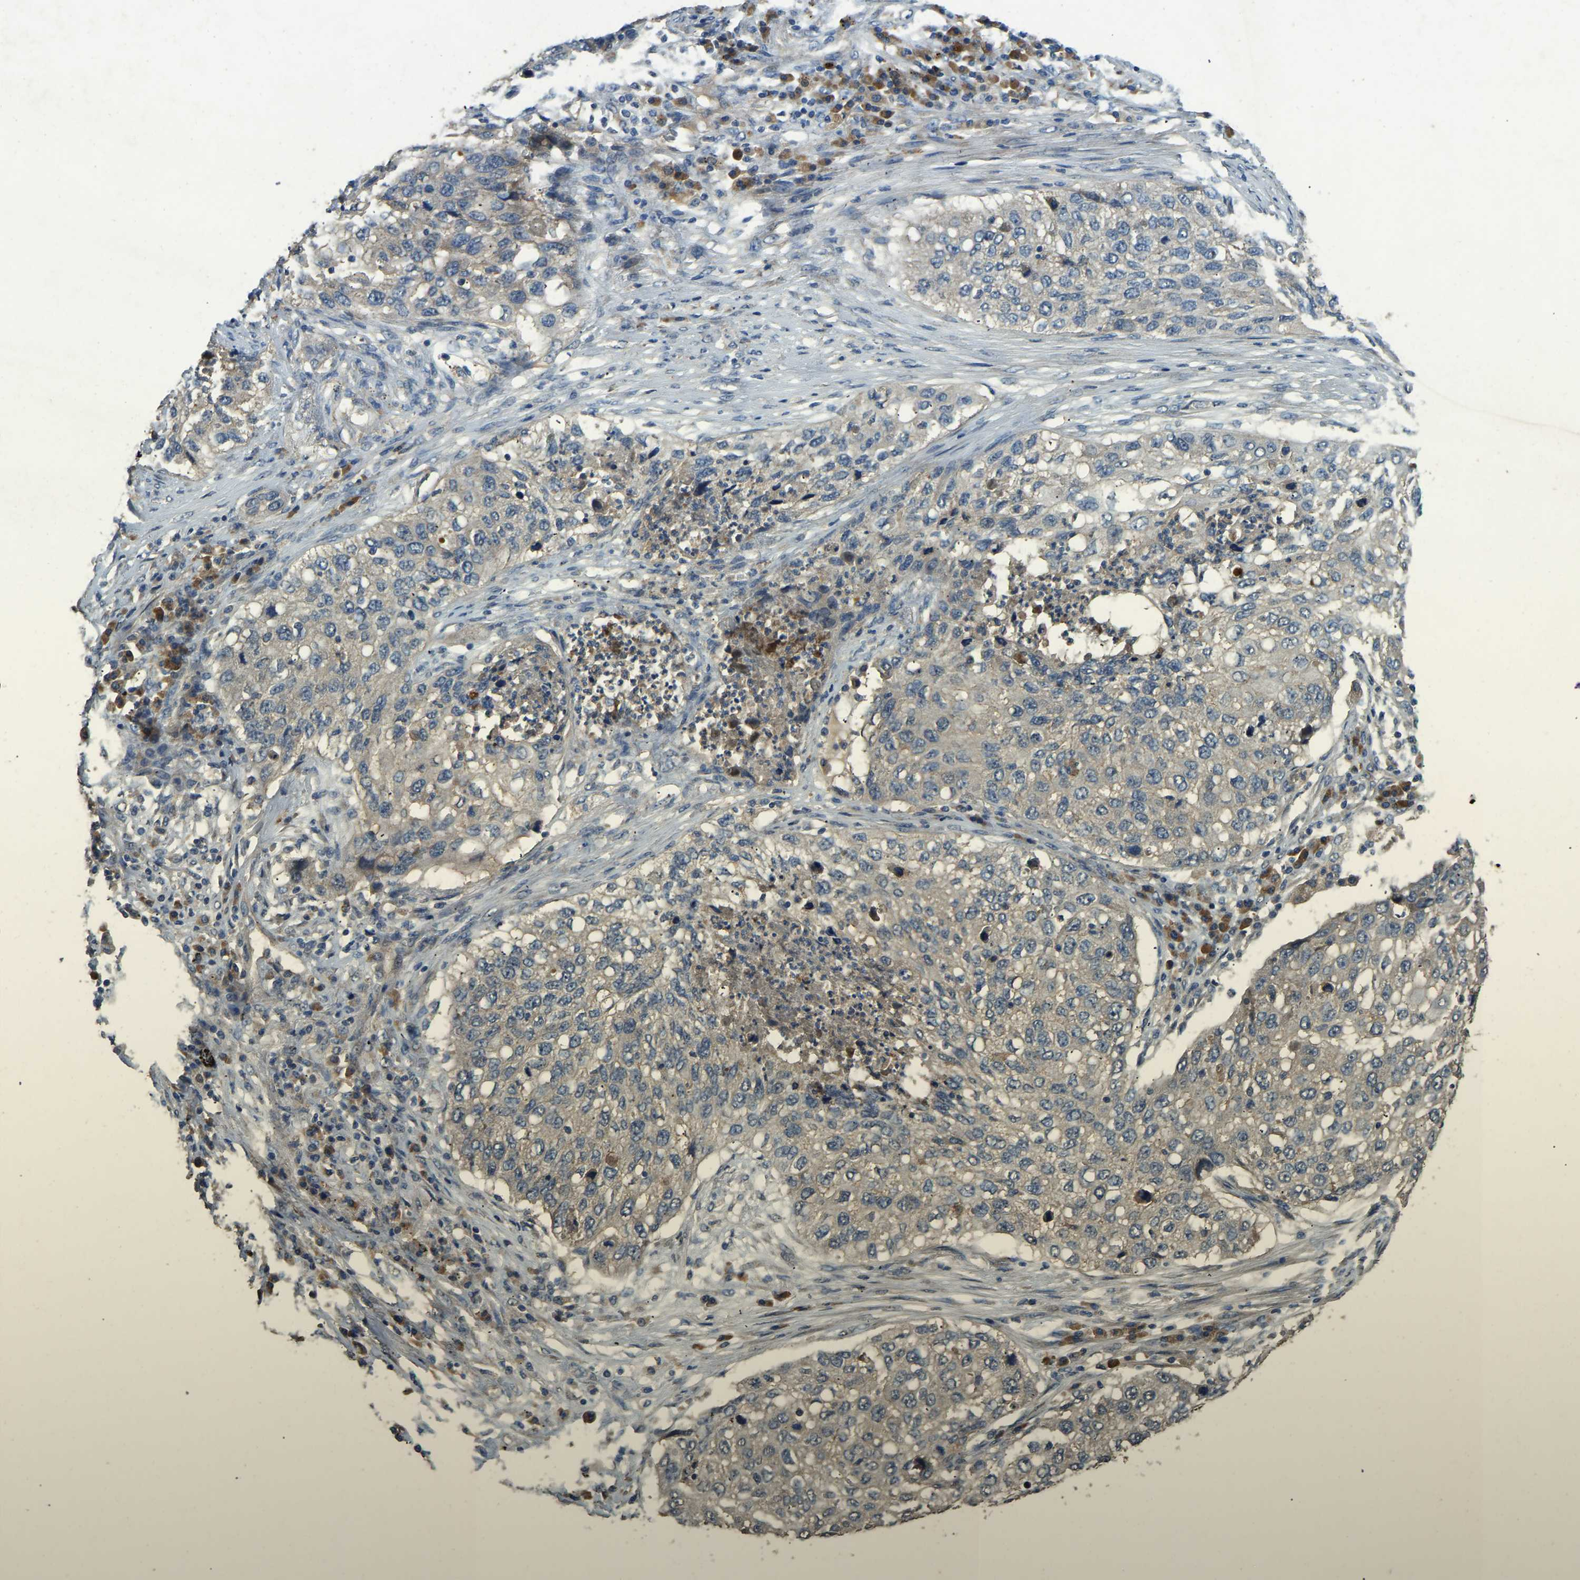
{"staining": {"intensity": "negative", "quantity": "none", "location": "none"}, "tissue": "lung cancer", "cell_type": "Tumor cells", "image_type": "cancer", "snomed": [{"axis": "morphology", "description": "Squamous cell carcinoma, NOS"}, {"axis": "topography", "description": "Lung"}], "caption": "This is an immunohistochemistry (IHC) histopathology image of human lung squamous cell carcinoma. There is no expression in tumor cells.", "gene": "ATP8B1", "patient": {"sex": "female", "age": 63}}